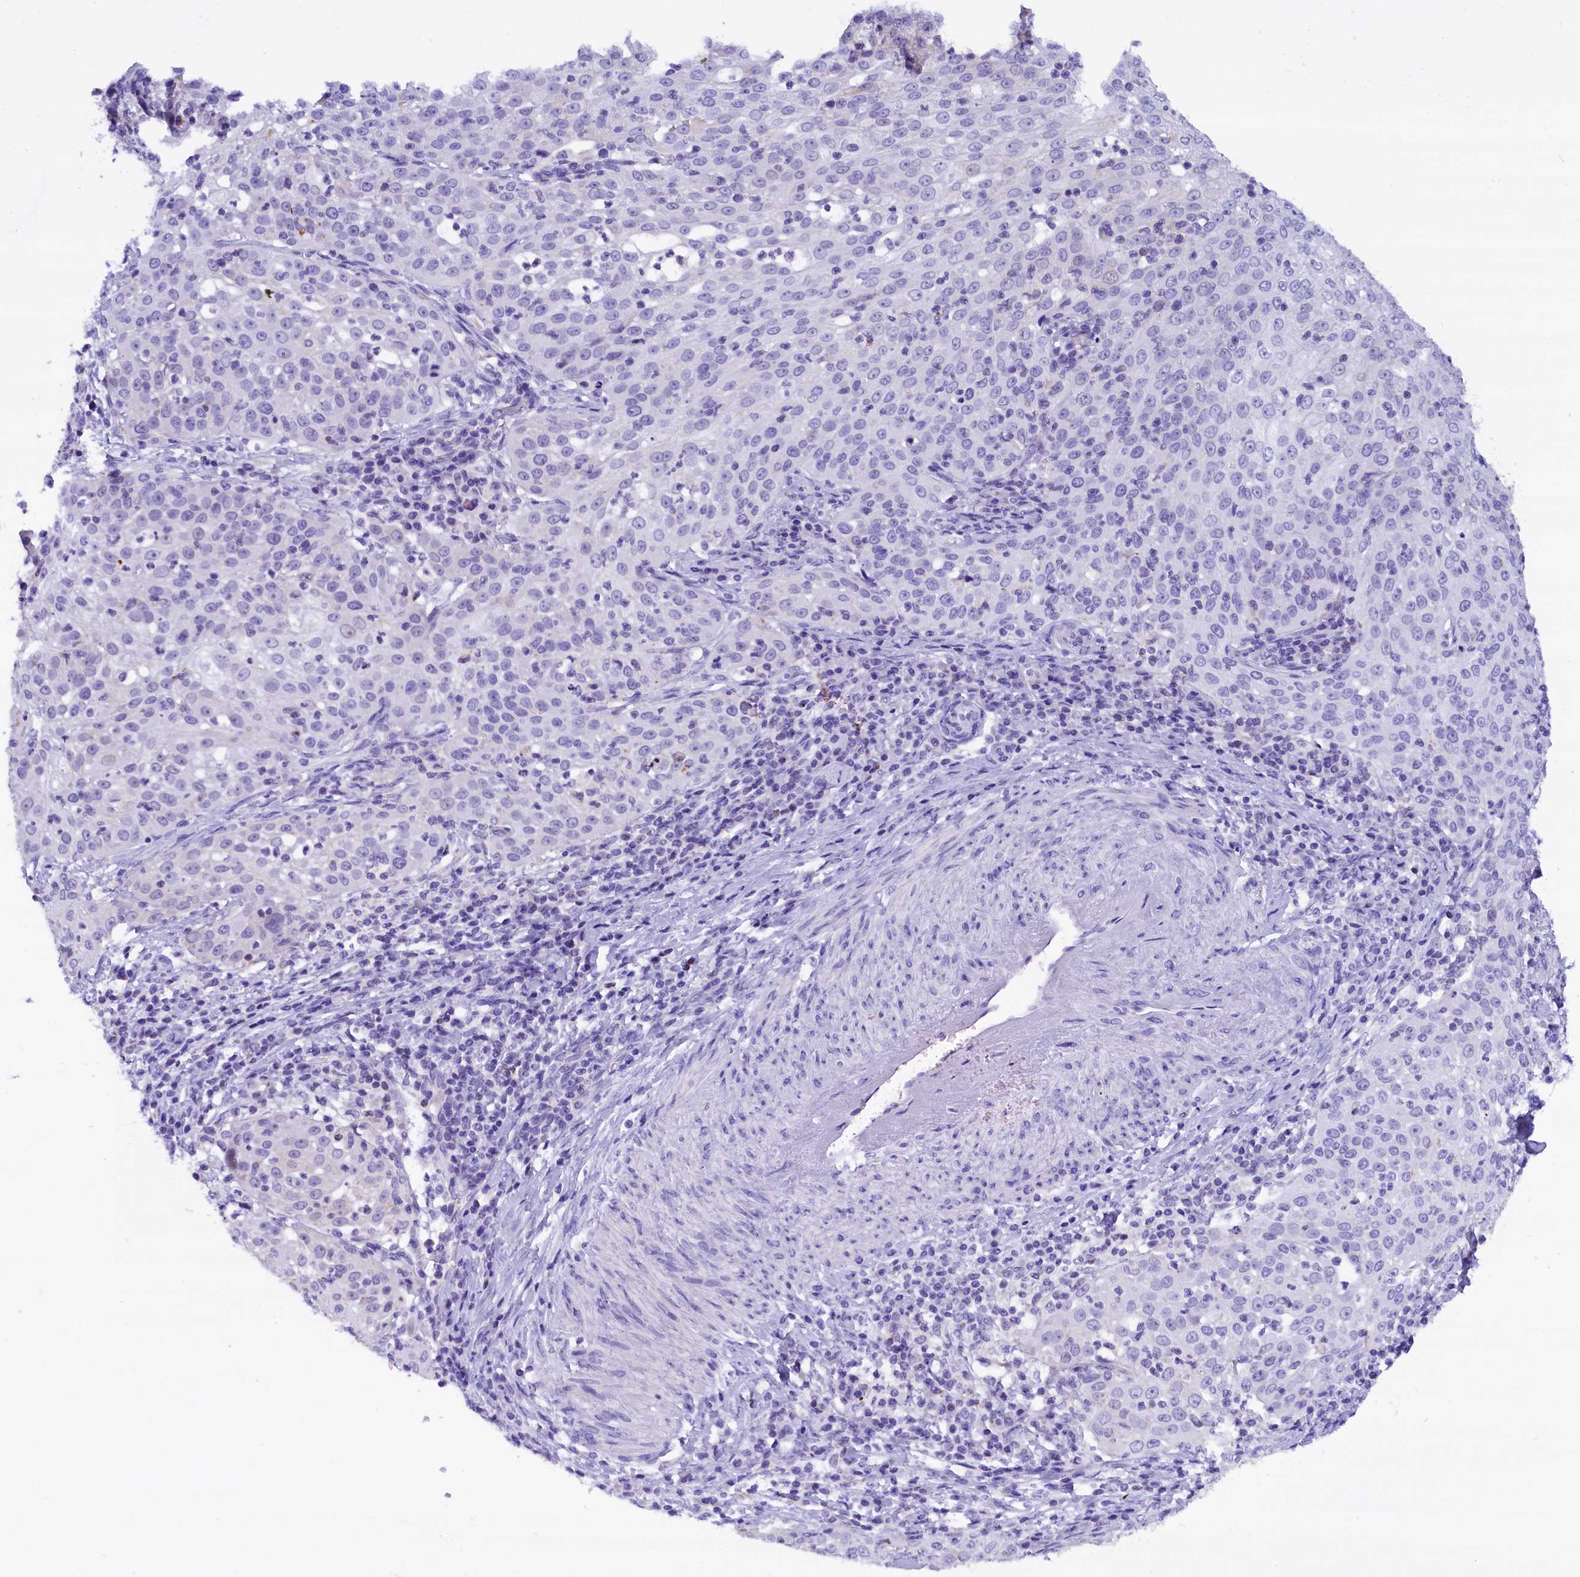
{"staining": {"intensity": "negative", "quantity": "none", "location": "none"}, "tissue": "cervical cancer", "cell_type": "Tumor cells", "image_type": "cancer", "snomed": [{"axis": "morphology", "description": "Squamous cell carcinoma, NOS"}, {"axis": "topography", "description": "Cervix"}], "caption": "This is a image of IHC staining of squamous cell carcinoma (cervical), which shows no positivity in tumor cells.", "gene": "ABAT", "patient": {"sex": "female", "age": 57}}